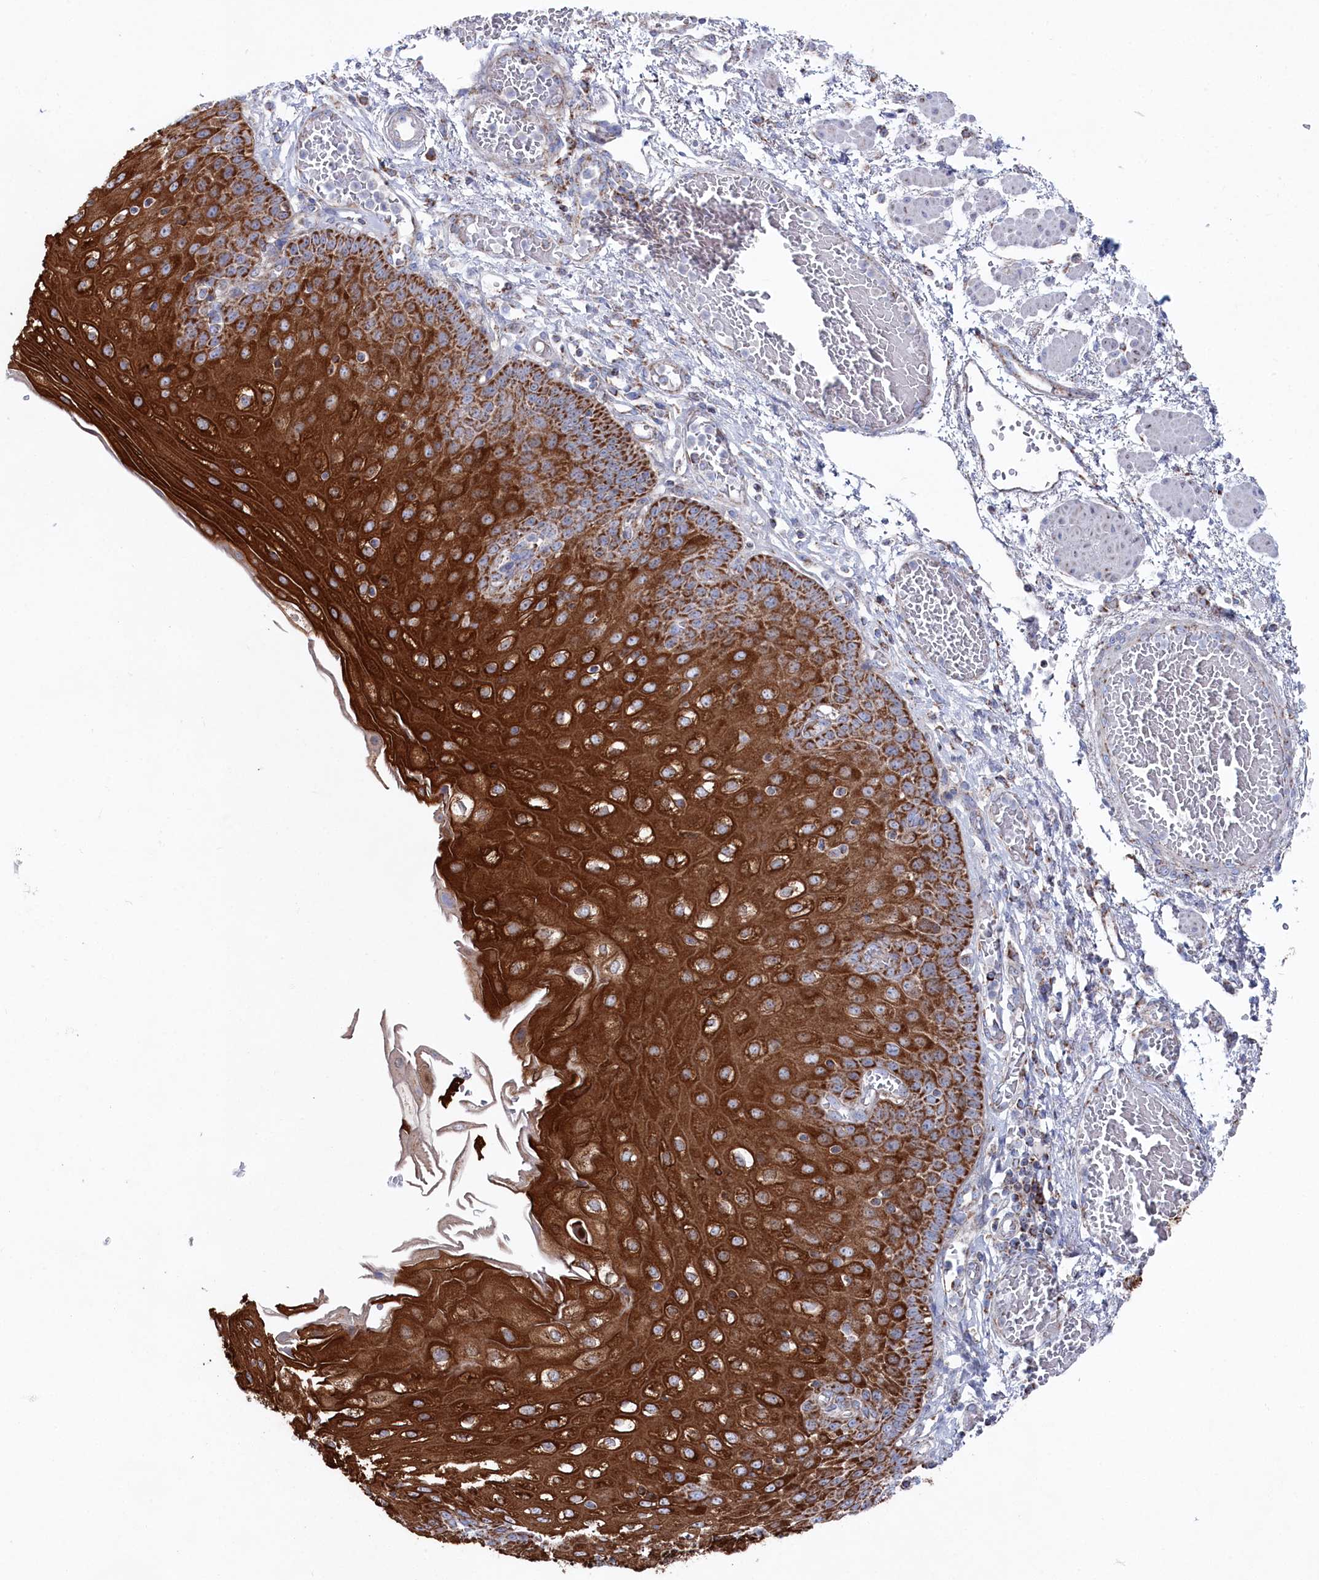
{"staining": {"intensity": "strong", "quantity": ">75%", "location": "cytoplasmic/membranous"}, "tissue": "esophagus", "cell_type": "Squamous epithelial cells", "image_type": "normal", "snomed": [{"axis": "morphology", "description": "Normal tissue, NOS"}, {"axis": "topography", "description": "Esophagus"}], "caption": "The histopathology image displays a brown stain indicating the presence of a protein in the cytoplasmic/membranous of squamous epithelial cells in esophagus. The staining was performed using DAB (3,3'-diaminobenzidine), with brown indicating positive protein expression. Nuclei are stained blue with hematoxylin.", "gene": "GLS2", "patient": {"sex": "male", "age": 81}}